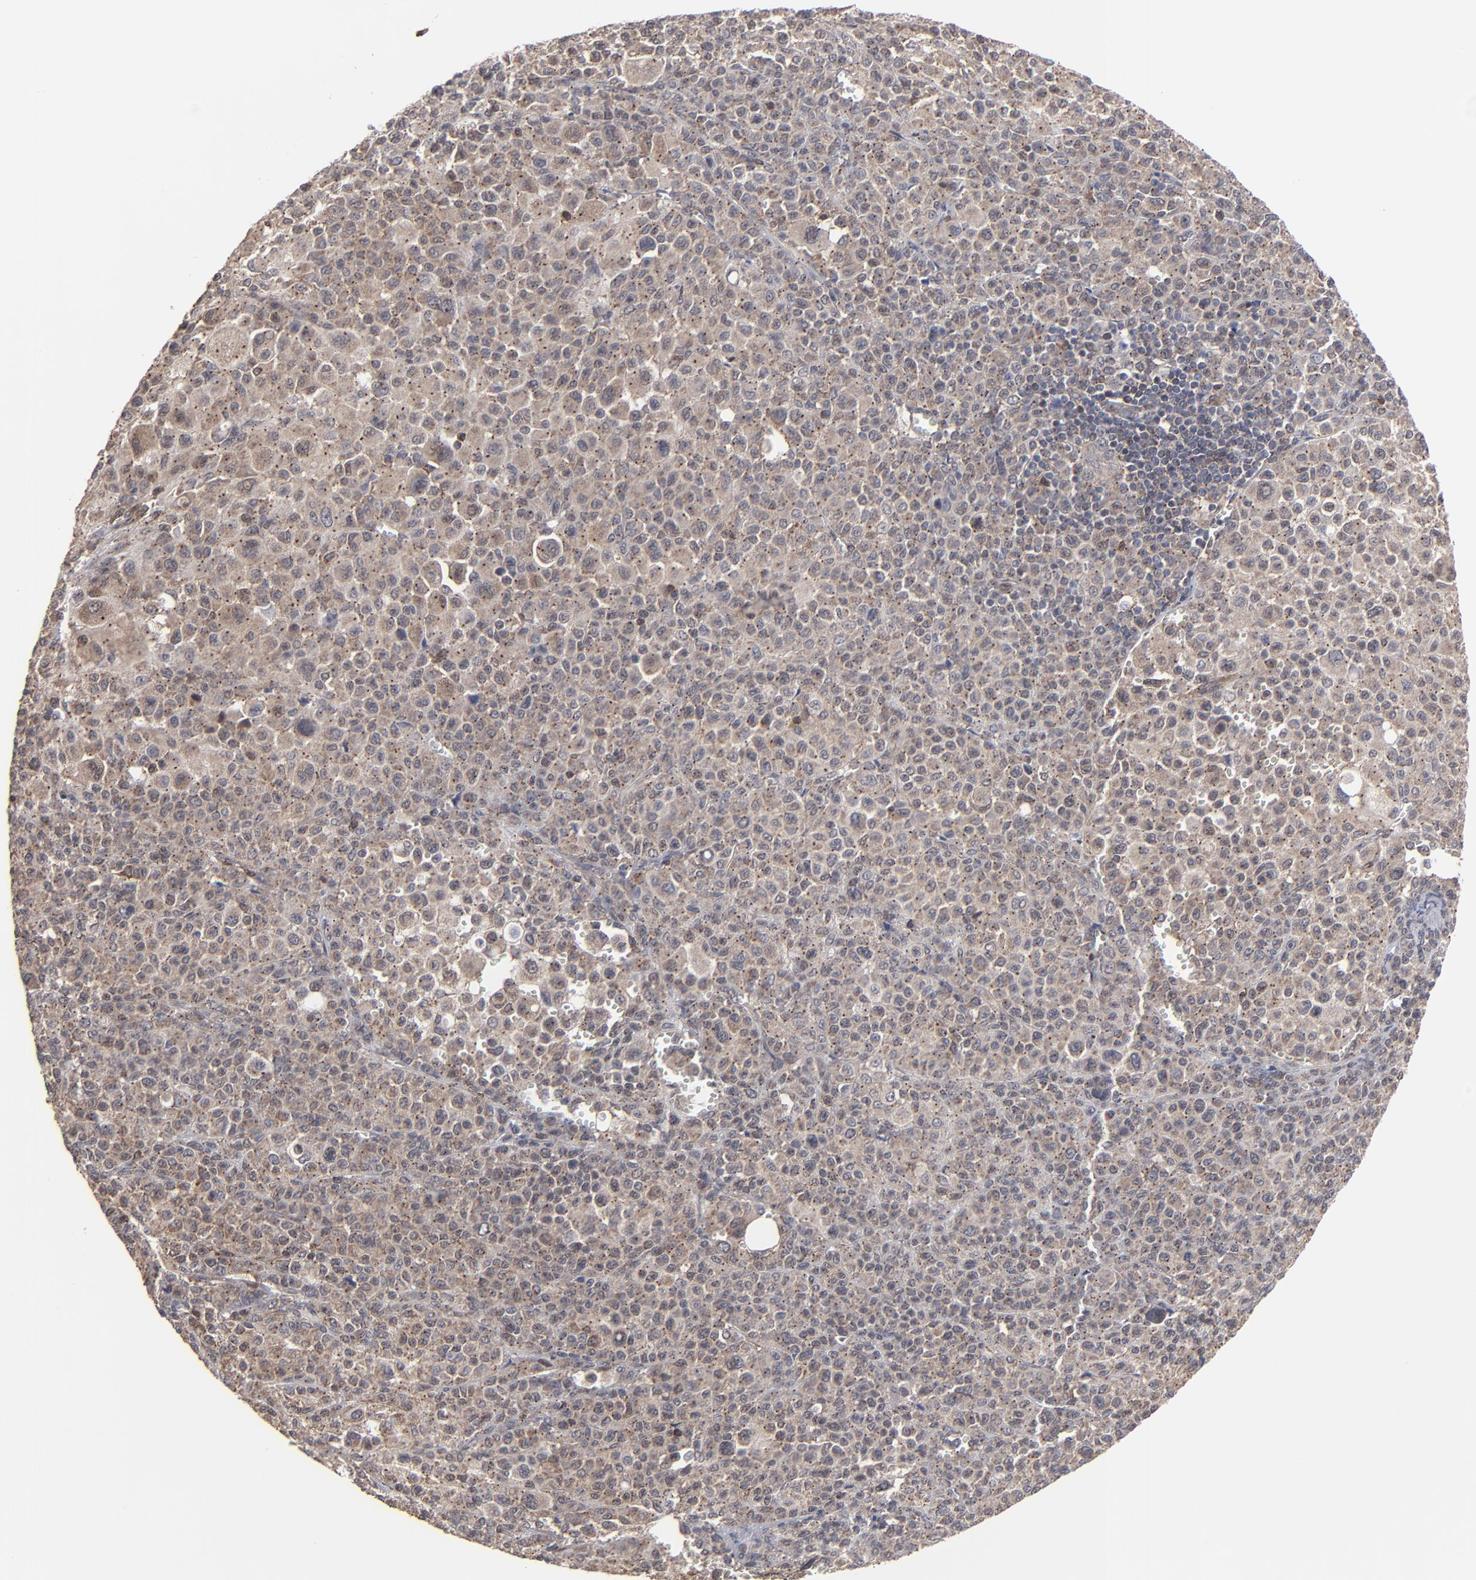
{"staining": {"intensity": "moderate", "quantity": ">75%", "location": "cytoplasmic/membranous"}, "tissue": "melanoma", "cell_type": "Tumor cells", "image_type": "cancer", "snomed": [{"axis": "morphology", "description": "Malignant melanoma, Metastatic site"}, {"axis": "topography", "description": "Skin"}], "caption": "Melanoma stained with a protein marker reveals moderate staining in tumor cells.", "gene": "KIAA2026", "patient": {"sex": "female", "age": 74}}